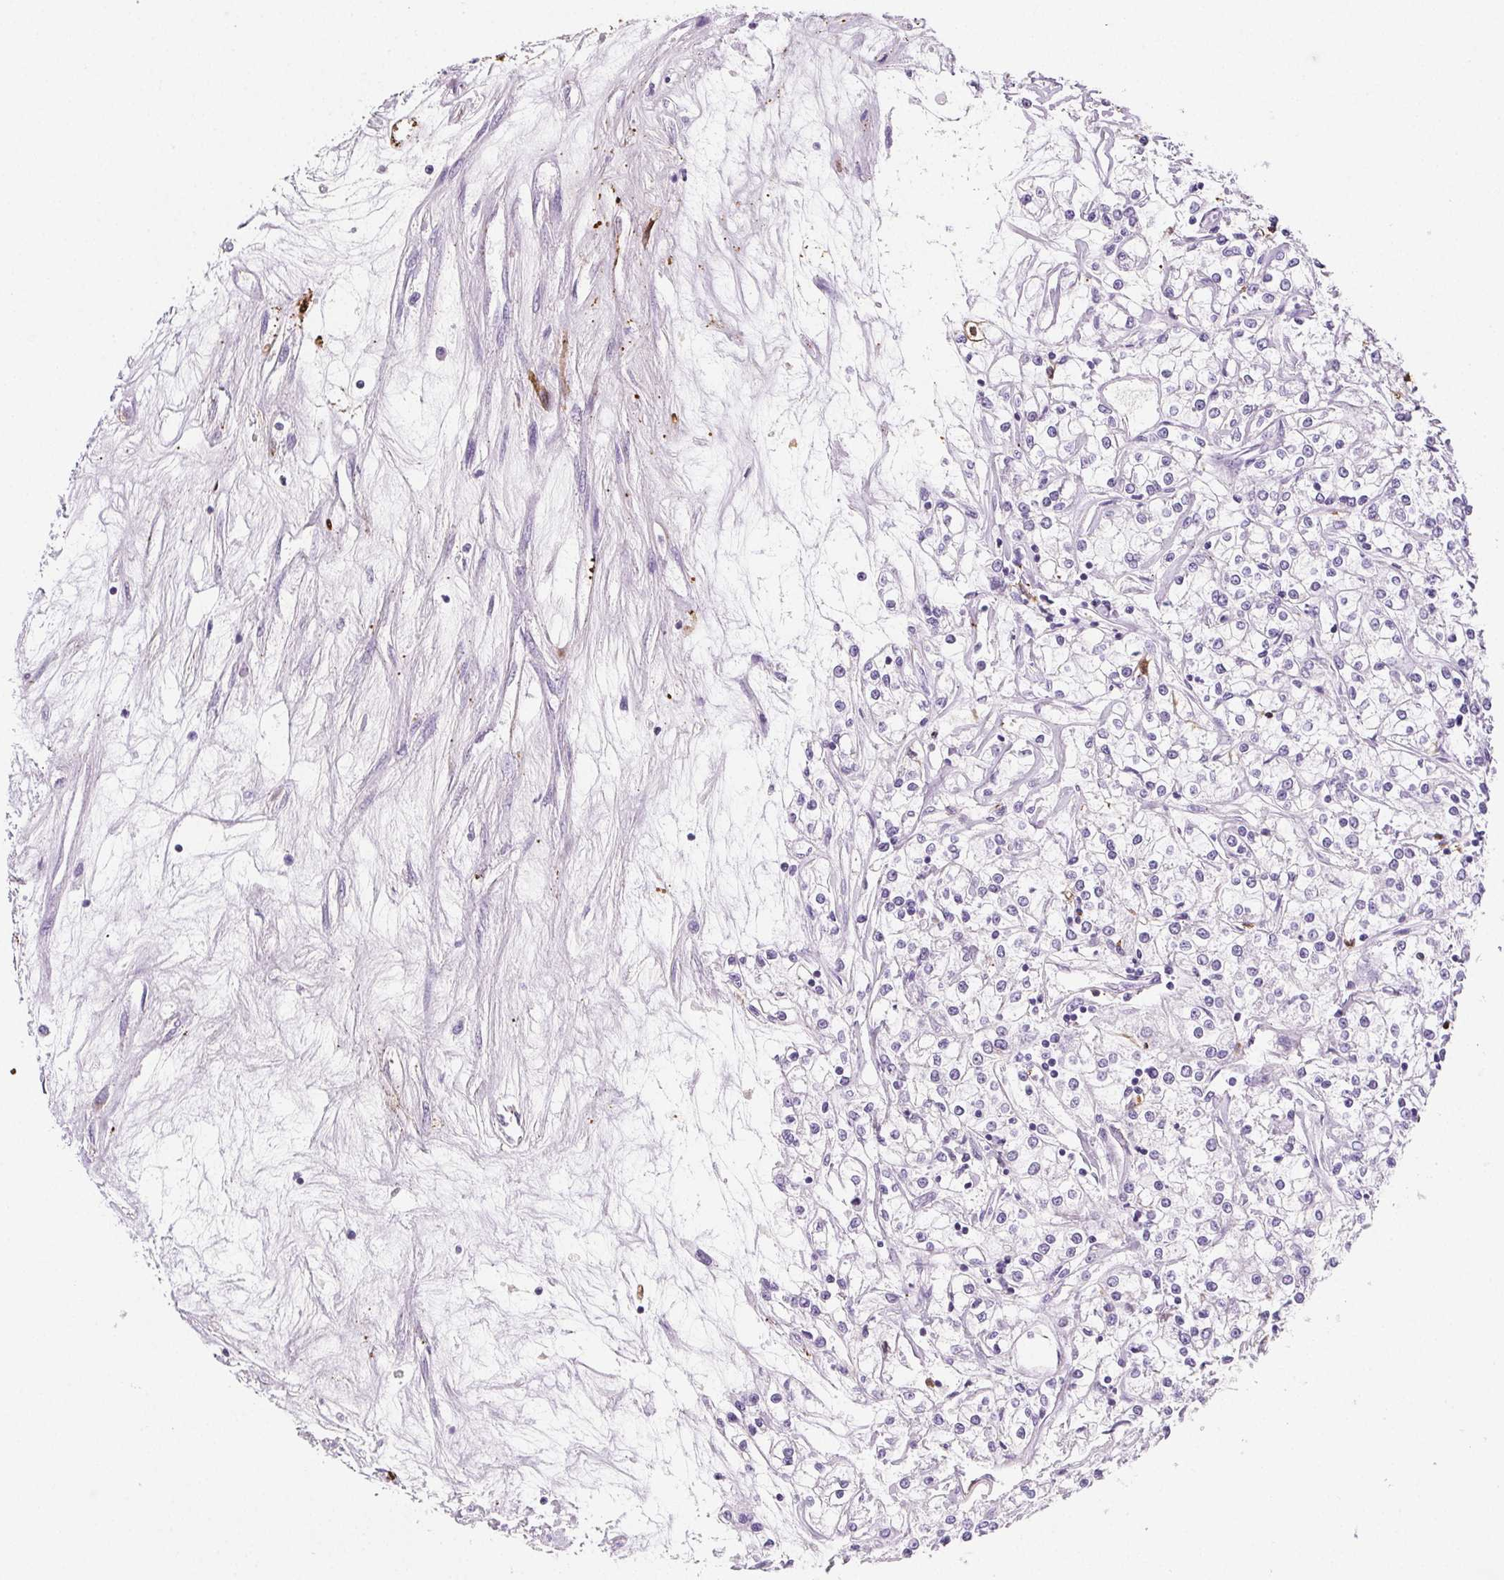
{"staining": {"intensity": "negative", "quantity": "none", "location": "none"}, "tissue": "renal cancer", "cell_type": "Tumor cells", "image_type": "cancer", "snomed": [{"axis": "morphology", "description": "Adenocarcinoma, NOS"}, {"axis": "topography", "description": "Kidney"}], "caption": "Tumor cells show no significant staining in renal cancer (adenocarcinoma). (DAB immunohistochemistry (IHC) with hematoxylin counter stain).", "gene": "VTN", "patient": {"sex": "female", "age": 59}}